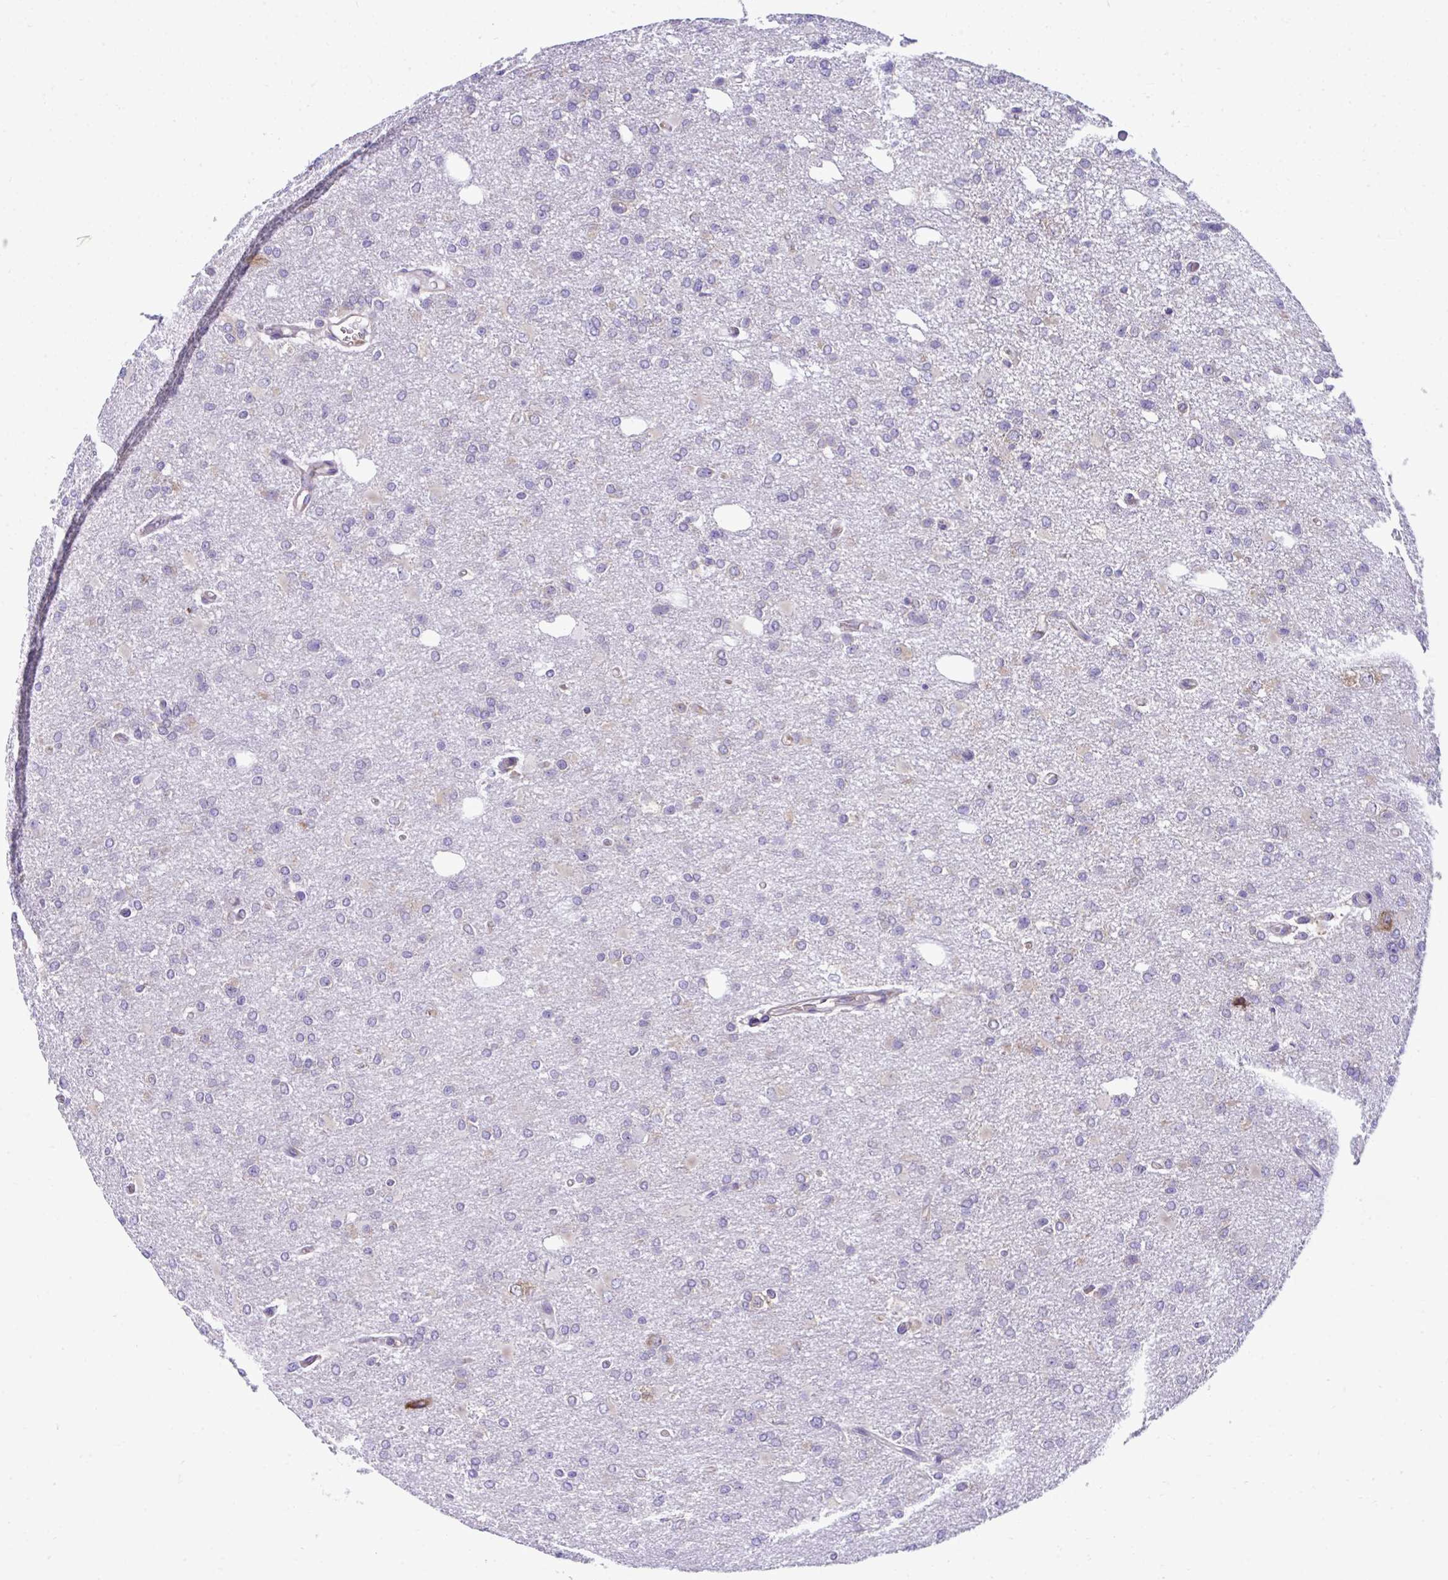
{"staining": {"intensity": "negative", "quantity": "none", "location": "none"}, "tissue": "glioma", "cell_type": "Tumor cells", "image_type": "cancer", "snomed": [{"axis": "morphology", "description": "Glioma, malignant, Low grade"}, {"axis": "topography", "description": "Brain"}], "caption": "Protein analysis of glioma exhibits no significant staining in tumor cells.", "gene": "RPL7", "patient": {"sex": "male", "age": 26}}